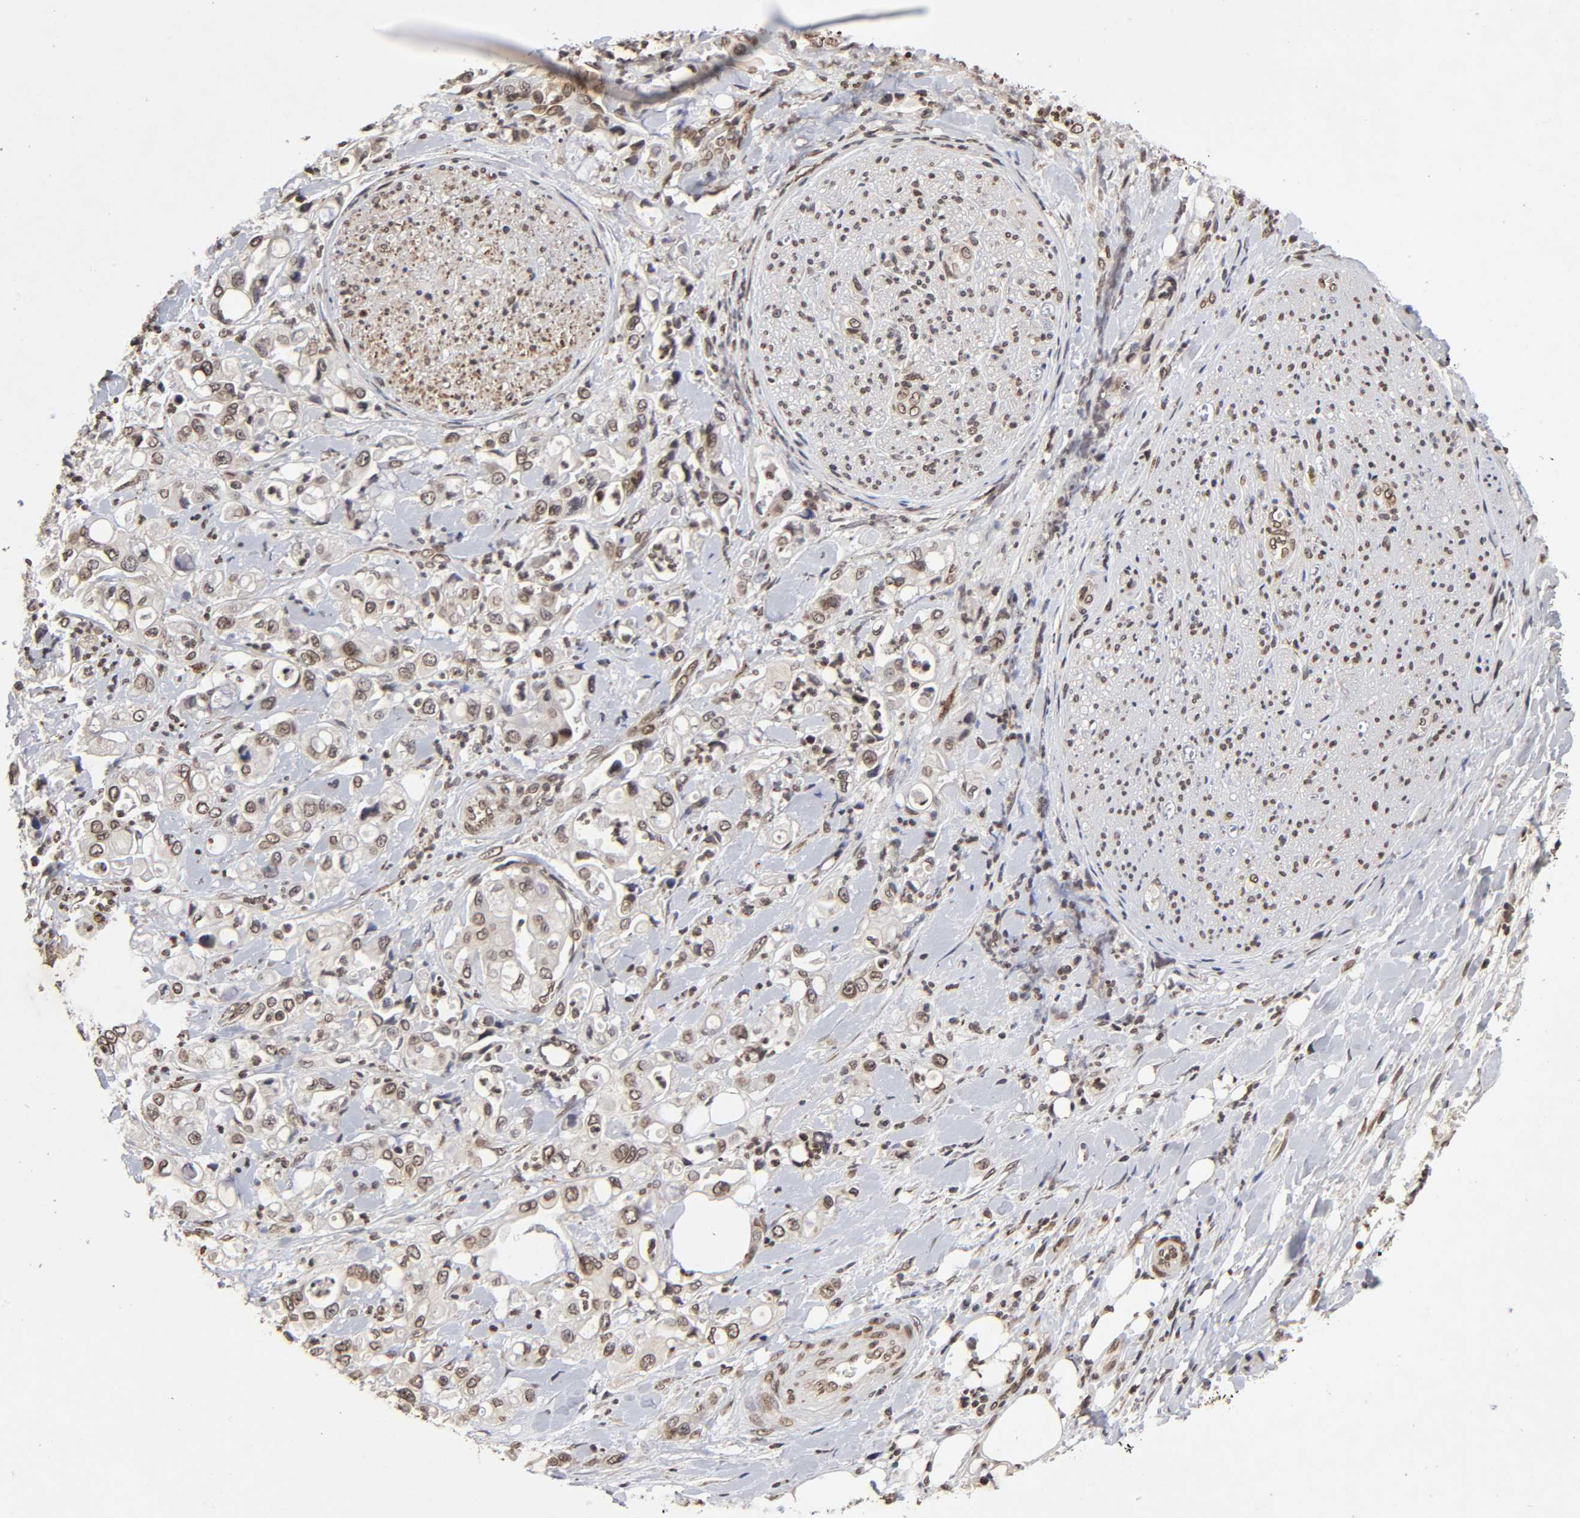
{"staining": {"intensity": "weak", "quantity": ">75%", "location": "nuclear"}, "tissue": "pancreatic cancer", "cell_type": "Tumor cells", "image_type": "cancer", "snomed": [{"axis": "morphology", "description": "Adenocarcinoma, NOS"}, {"axis": "topography", "description": "Pancreas"}], "caption": "The photomicrograph shows staining of adenocarcinoma (pancreatic), revealing weak nuclear protein staining (brown color) within tumor cells.", "gene": "MLLT6", "patient": {"sex": "male", "age": 70}}